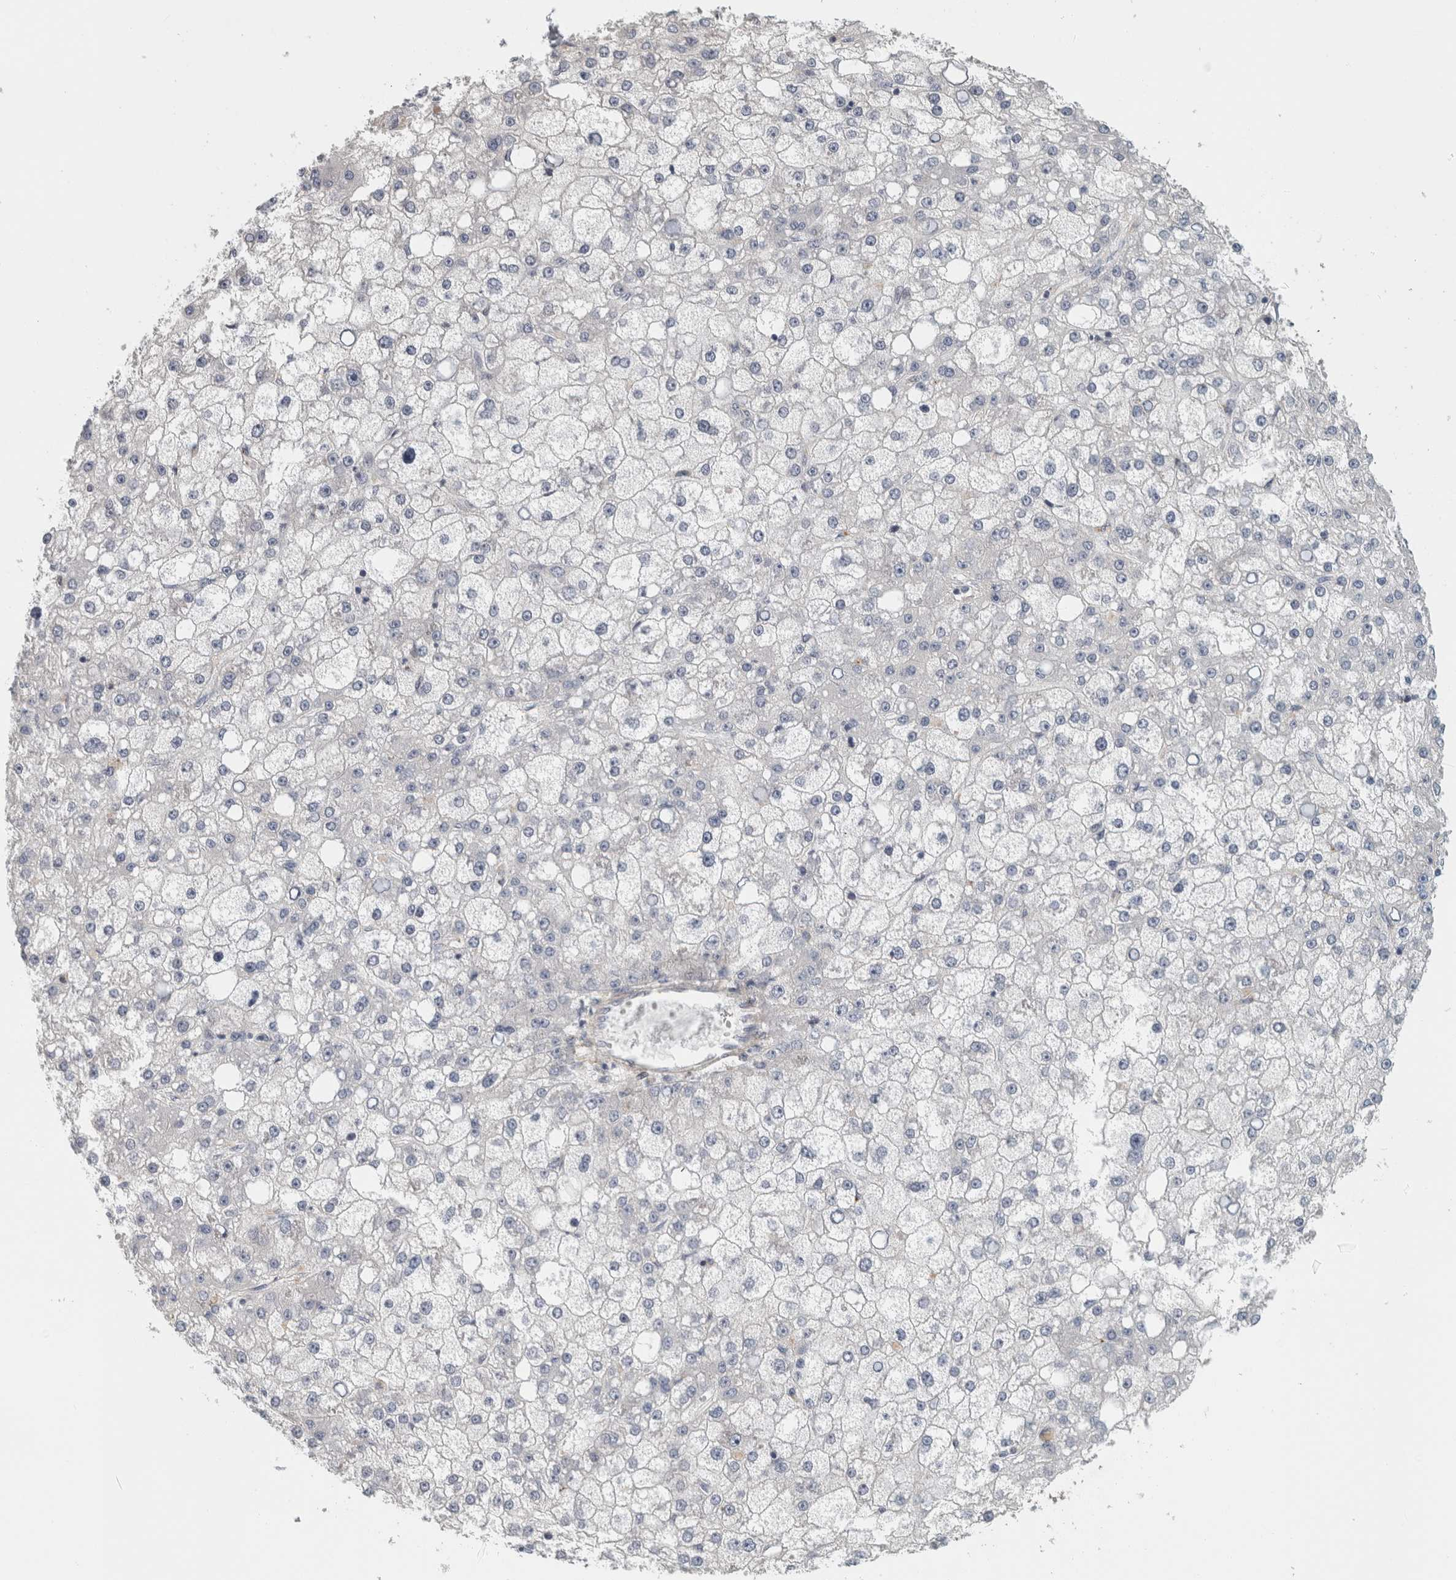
{"staining": {"intensity": "negative", "quantity": "none", "location": "none"}, "tissue": "liver cancer", "cell_type": "Tumor cells", "image_type": "cancer", "snomed": [{"axis": "morphology", "description": "Carcinoma, Hepatocellular, NOS"}, {"axis": "topography", "description": "Liver"}], "caption": "The image shows no significant staining in tumor cells of liver cancer (hepatocellular carcinoma). (Stains: DAB immunohistochemistry with hematoxylin counter stain, Microscopy: brightfield microscopy at high magnification).", "gene": "ZNF804B", "patient": {"sex": "male", "age": 67}}